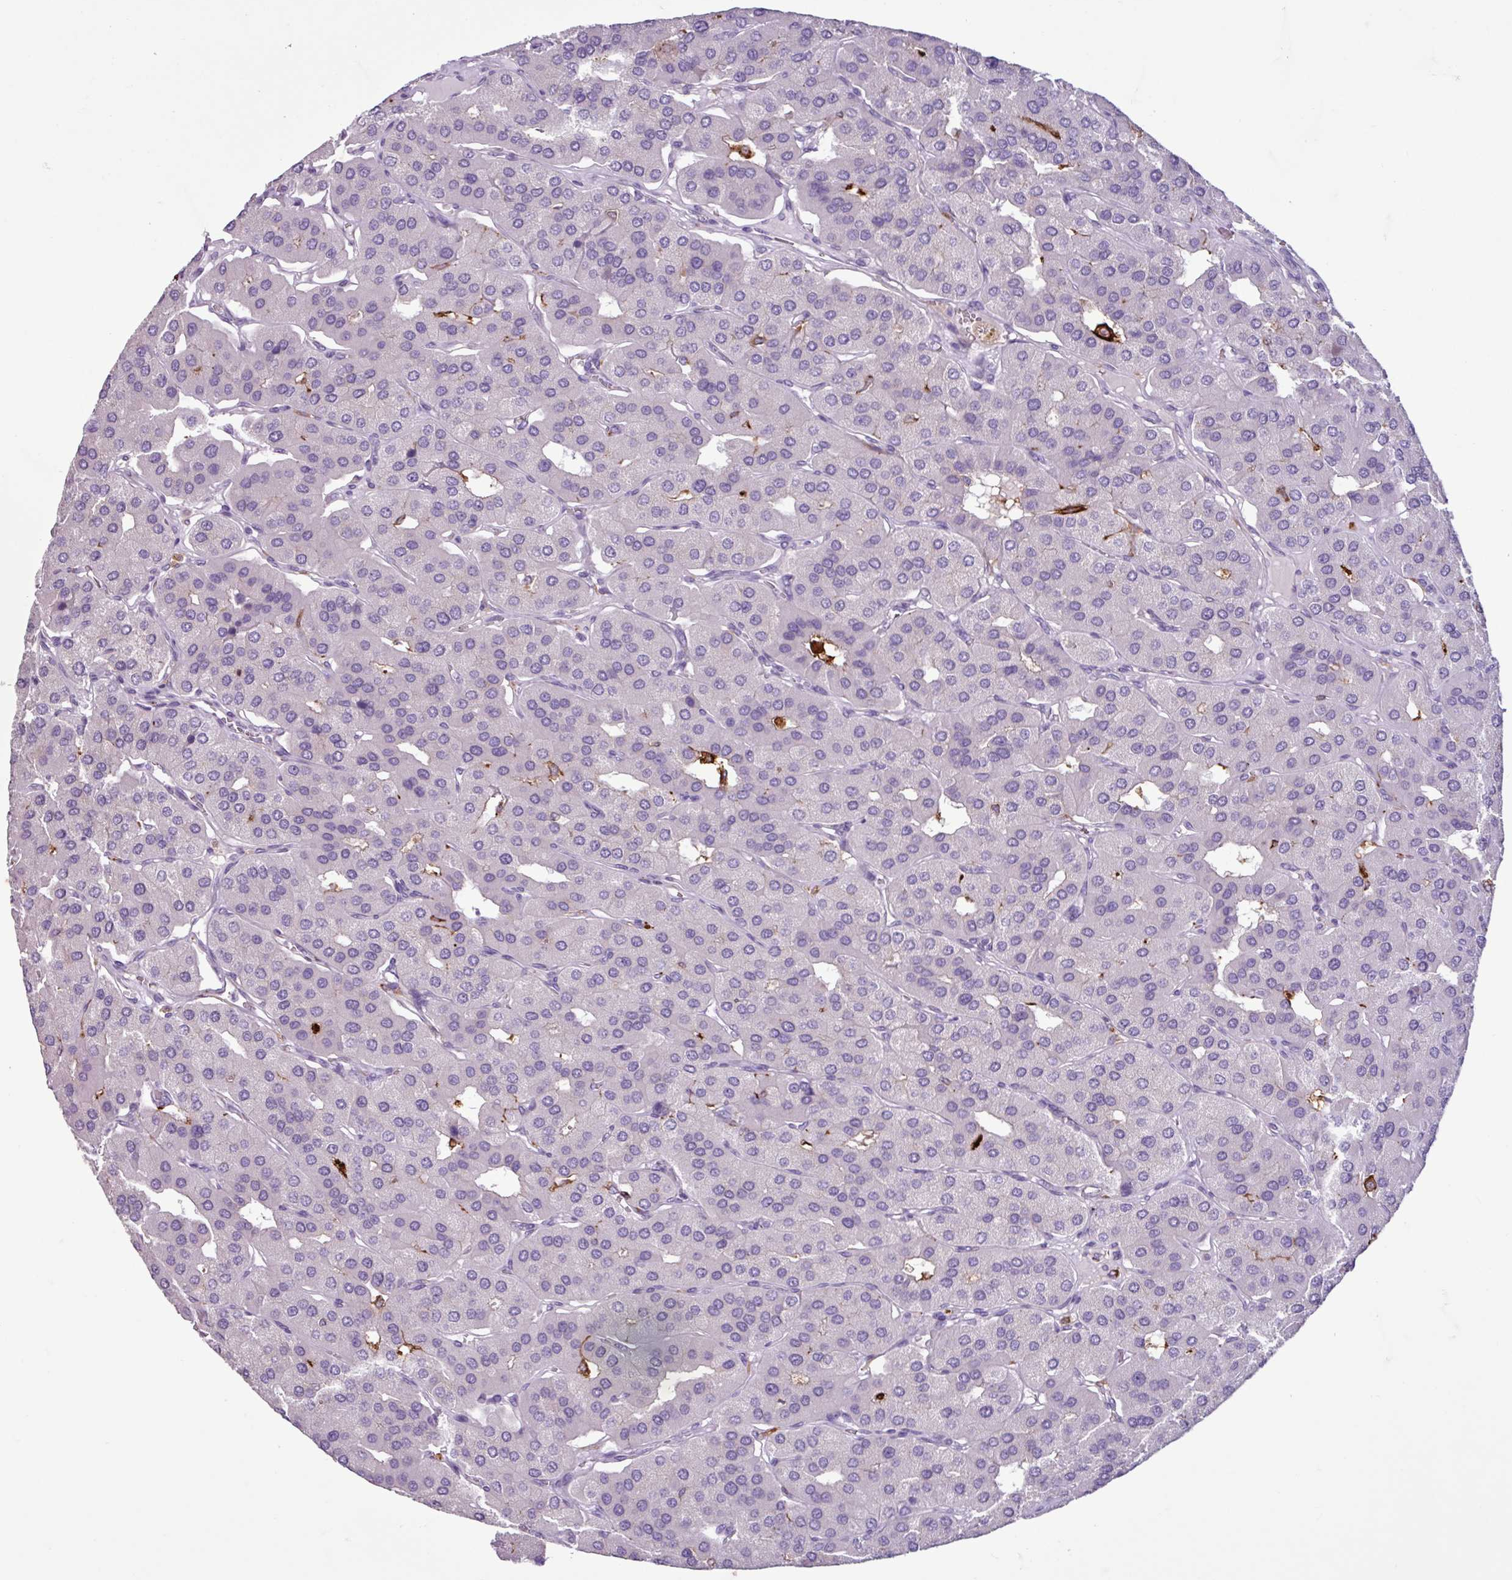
{"staining": {"intensity": "negative", "quantity": "none", "location": "none"}, "tissue": "parathyroid gland", "cell_type": "Glandular cells", "image_type": "normal", "snomed": [{"axis": "morphology", "description": "Normal tissue, NOS"}, {"axis": "morphology", "description": "Adenoma, NOS"}, {"axis": "topography", "description": "Parathyroid gland"}], "caption": "A photomicrograph of human parathyroid gland is negative for staining in glandular cells. (DAB immunohistochemistry, high magnification).", "gene": "C9orf24", "patient": {"sex": "female", "age": 86}}